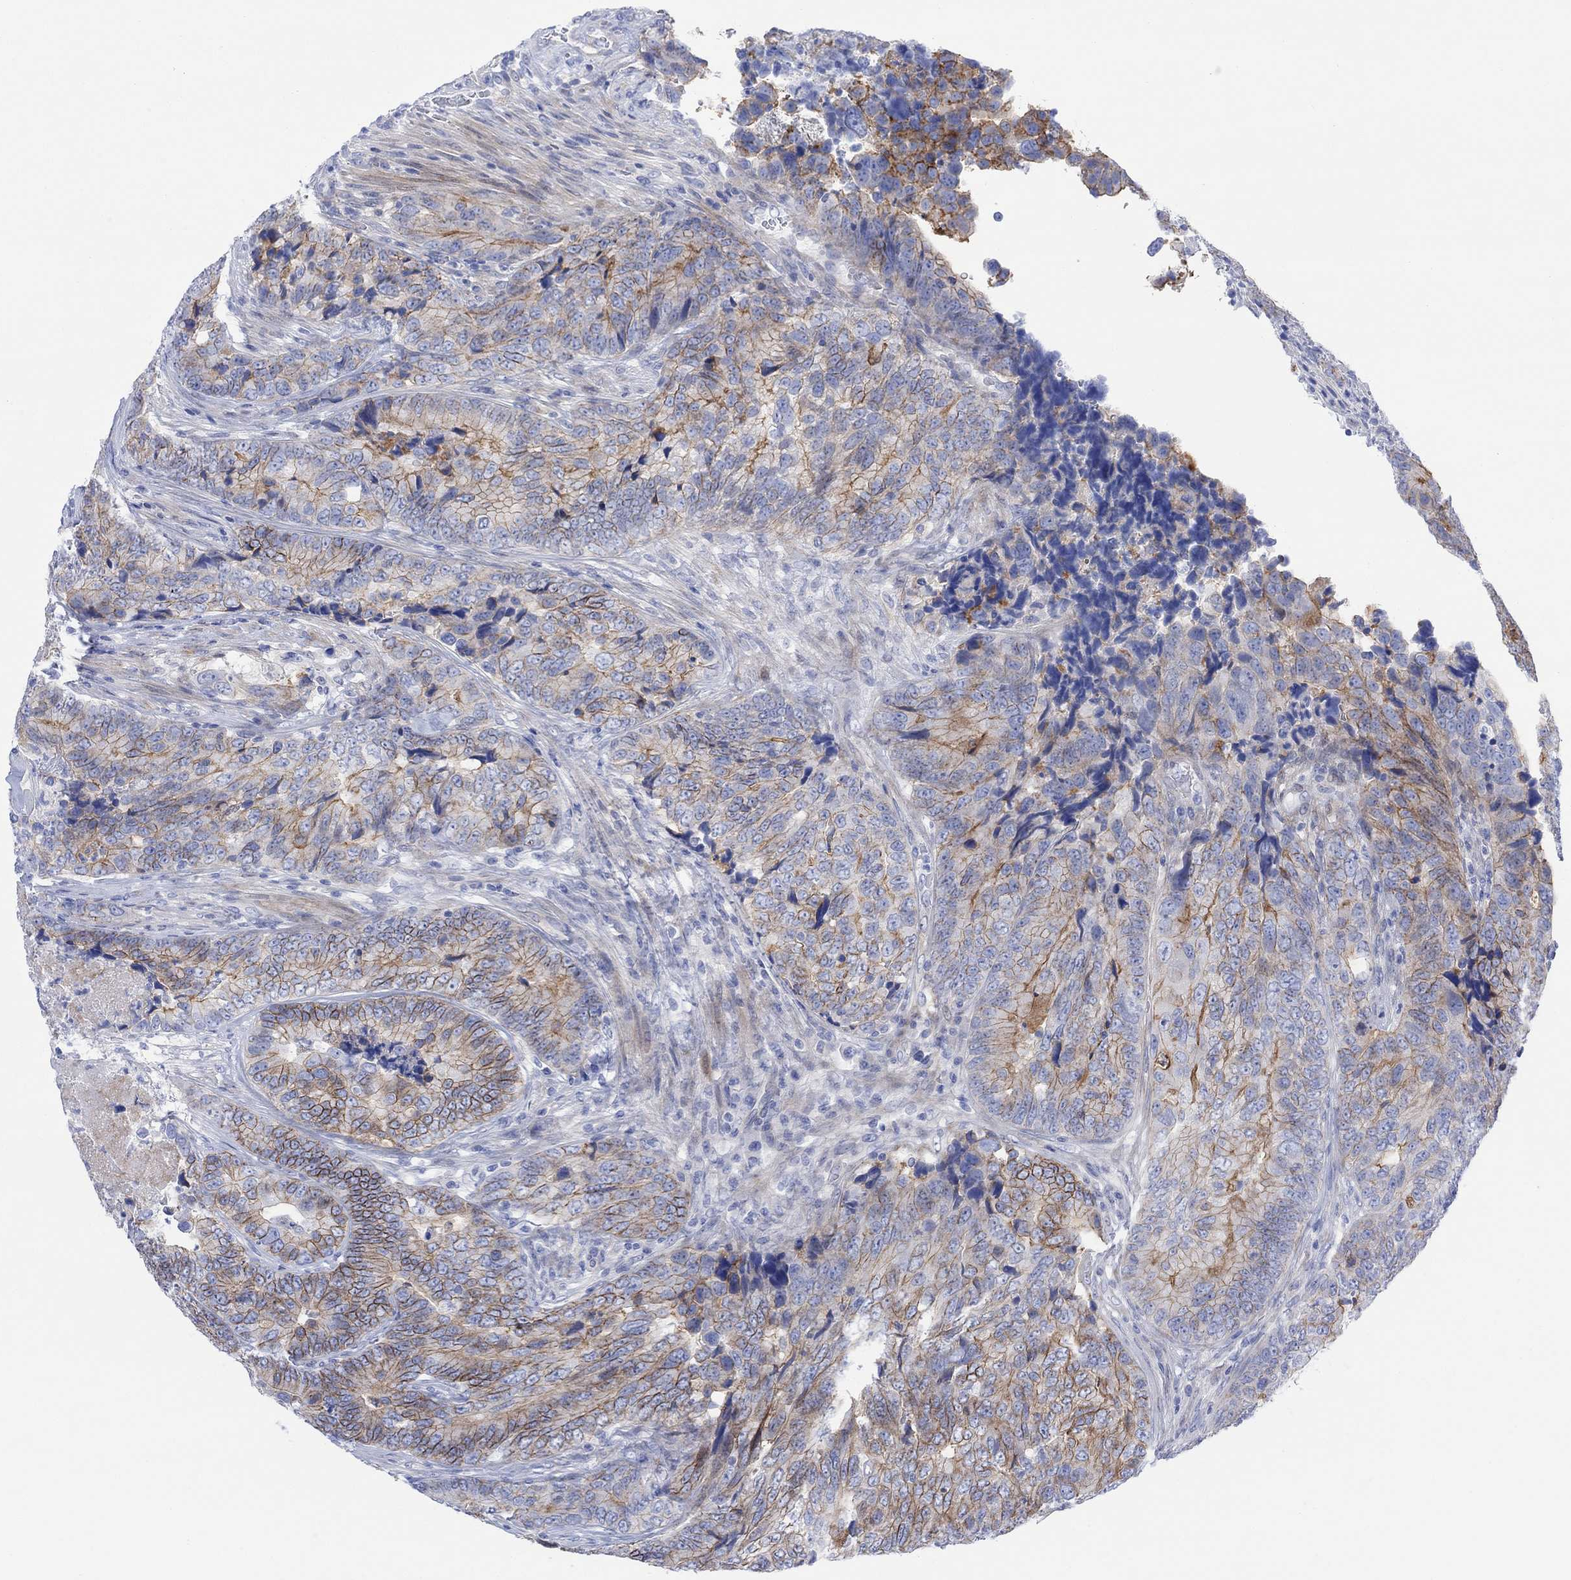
{"staining": {"intensity": "strong", "quantity": "<25%", "location": "cytoplasmic/membranous"}, "tissue": "colorectal cancer", "cell_type": "Tumor cells", "image_type": "cancer", "snomed": [{"axis": "morphology", "description": "Adenocarcinoma, NOS"}, {"axis": "topography", "description": "Colon"}], "caption": "Immunohistochemical staining of human colorectal cancer (adenocarcinoma) demonstrates medium levels of strong cytoplasmic/membranous protein positivity in about <25% of tumor cells.", "gene": "TLDC2", "patient": {"sex": "female", "age": 72}}